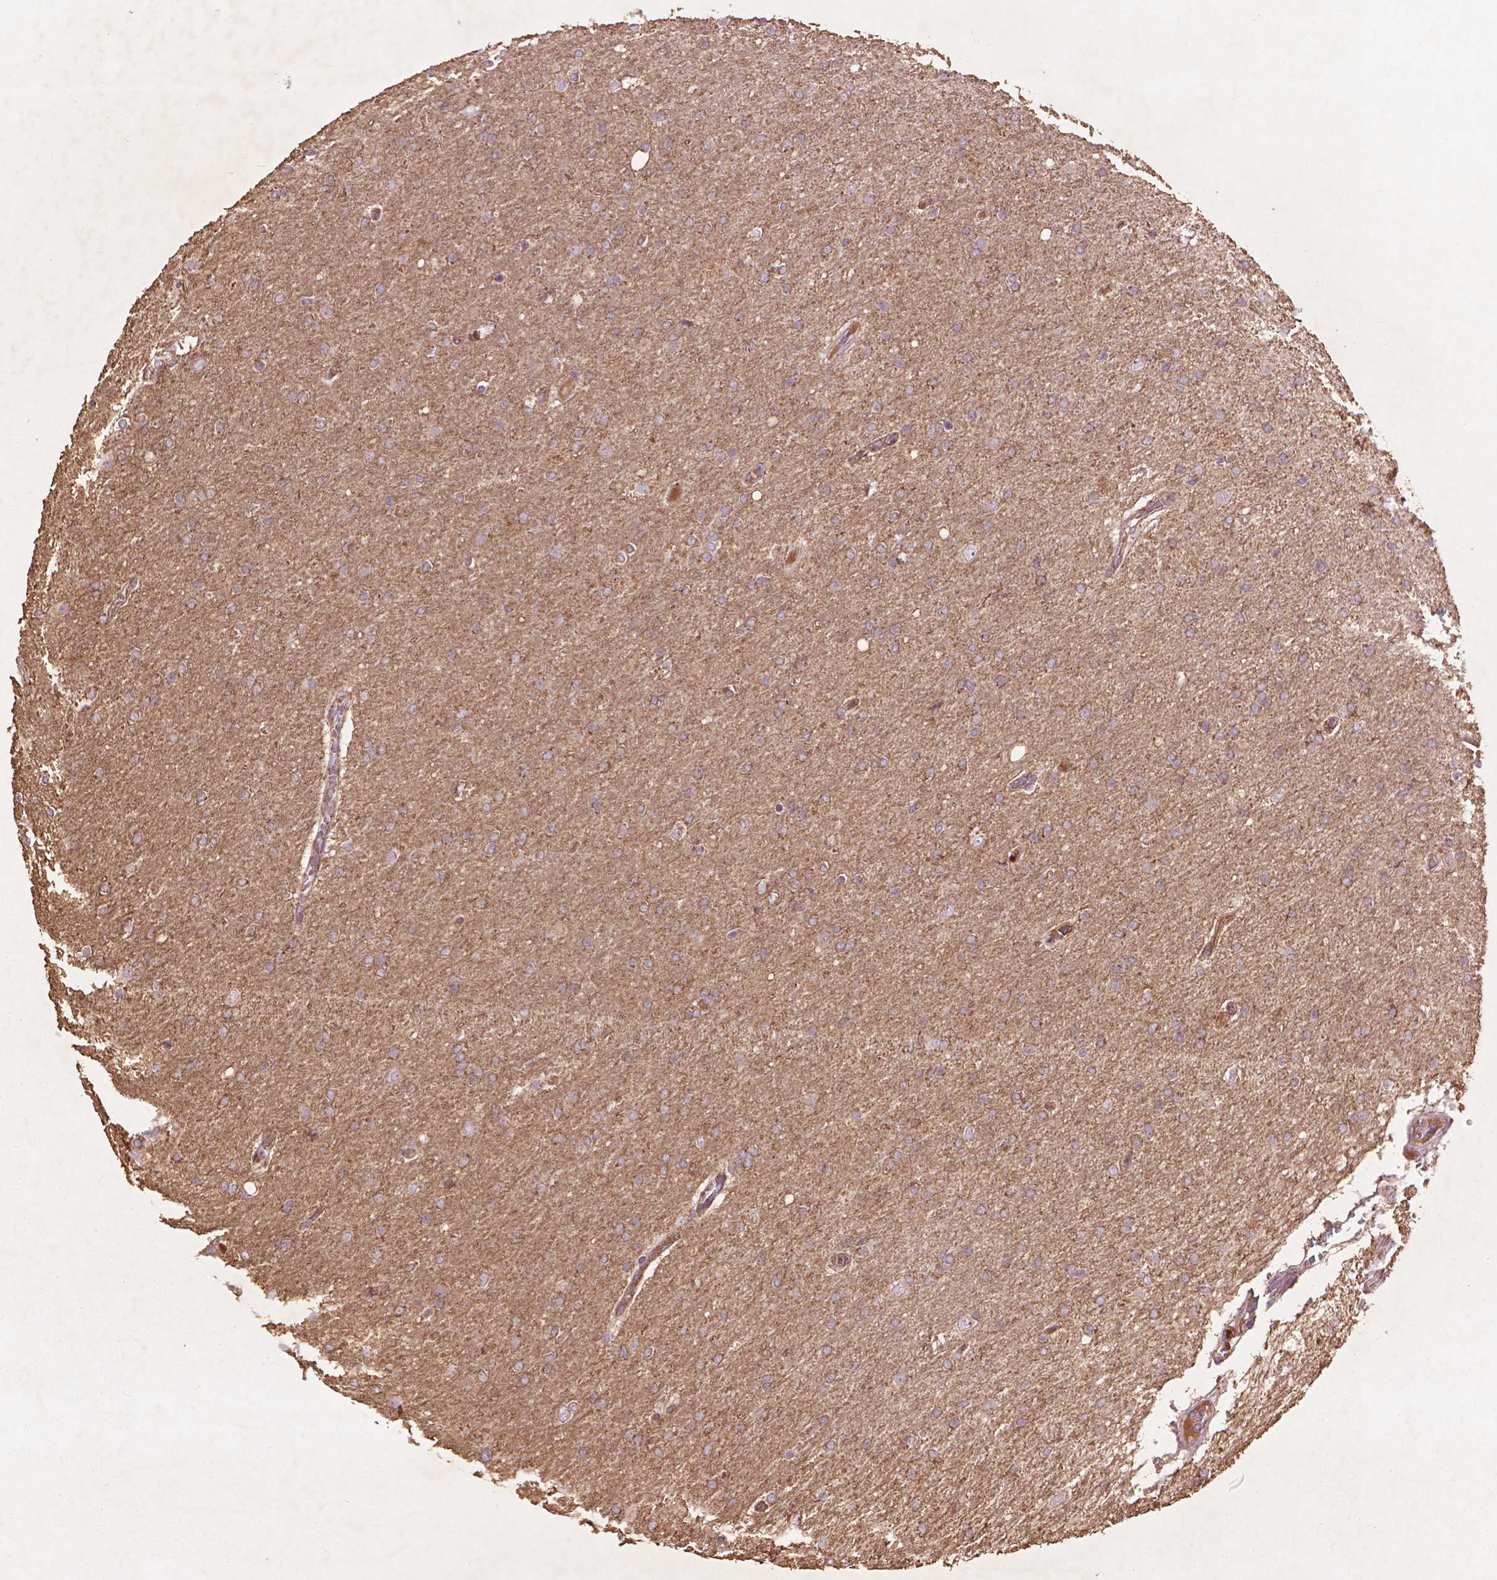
{"staining": {"intensity": "weak", "quantity": ">75%", "location": "cytoplasmic/membranous"}, "tissue": "glioma", "cell_type": "Tumor cells", "image_type": "cancer", "snomed": [{"axis": "morphology", "description": "Glioma, malignant, High grade"}, {"axis": "topography", "description": "Cerebral cortex"}], "caption": "DAB immunohistochemical staining of glioma reveals weak cytoplasmic/membranous protein staining in about >75% of tumor cells.", "gene": "NLRX1", "patient": {"sex": "male", "age": 70}}